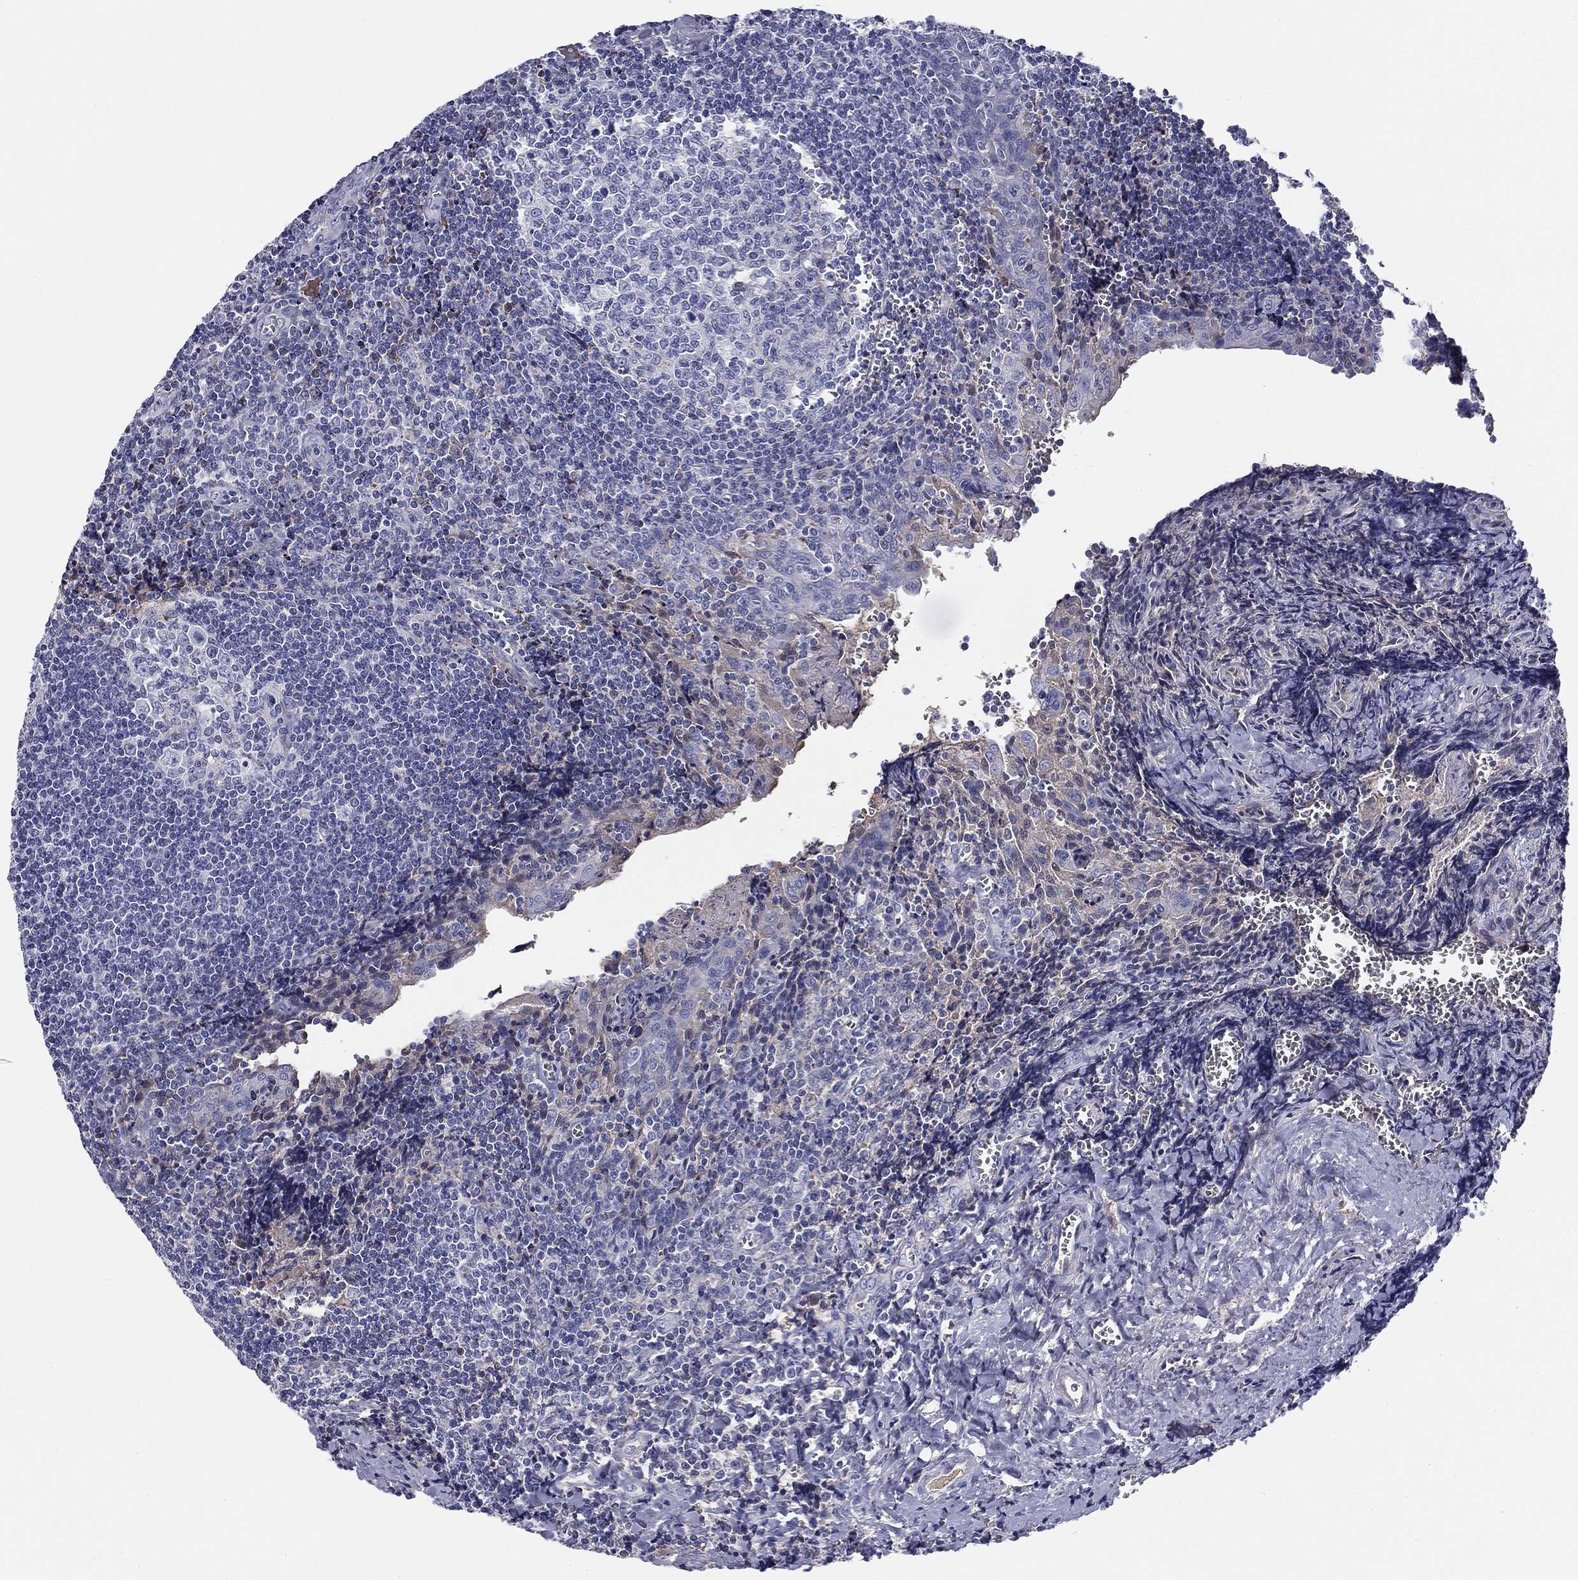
{"staining": {"intensity": "negative", "quantity": "none", "location": "none"}, "tissue": "tonsil", "cell_type": "Germinal center cells", "image_type": "normal", "snomed": [{"axis": "morphology", "description": "Normal tissue, NOS"}, {"axis": "morphology", "description": "Inflammation, NOS"}, {"axis": "topography", "description": "Tonsil"}], "caption": "An immunohistochemistry histopathology image of benign tonsil is shown. There is no staining in germinal center cells of tonsil. (Stains: DAB IHC with hematoxylin counter stain, Microscopy: brightfield microscopy at high magnification).", "gene": "CPLX4", "patient": {"sex": "female", "age": 31}}